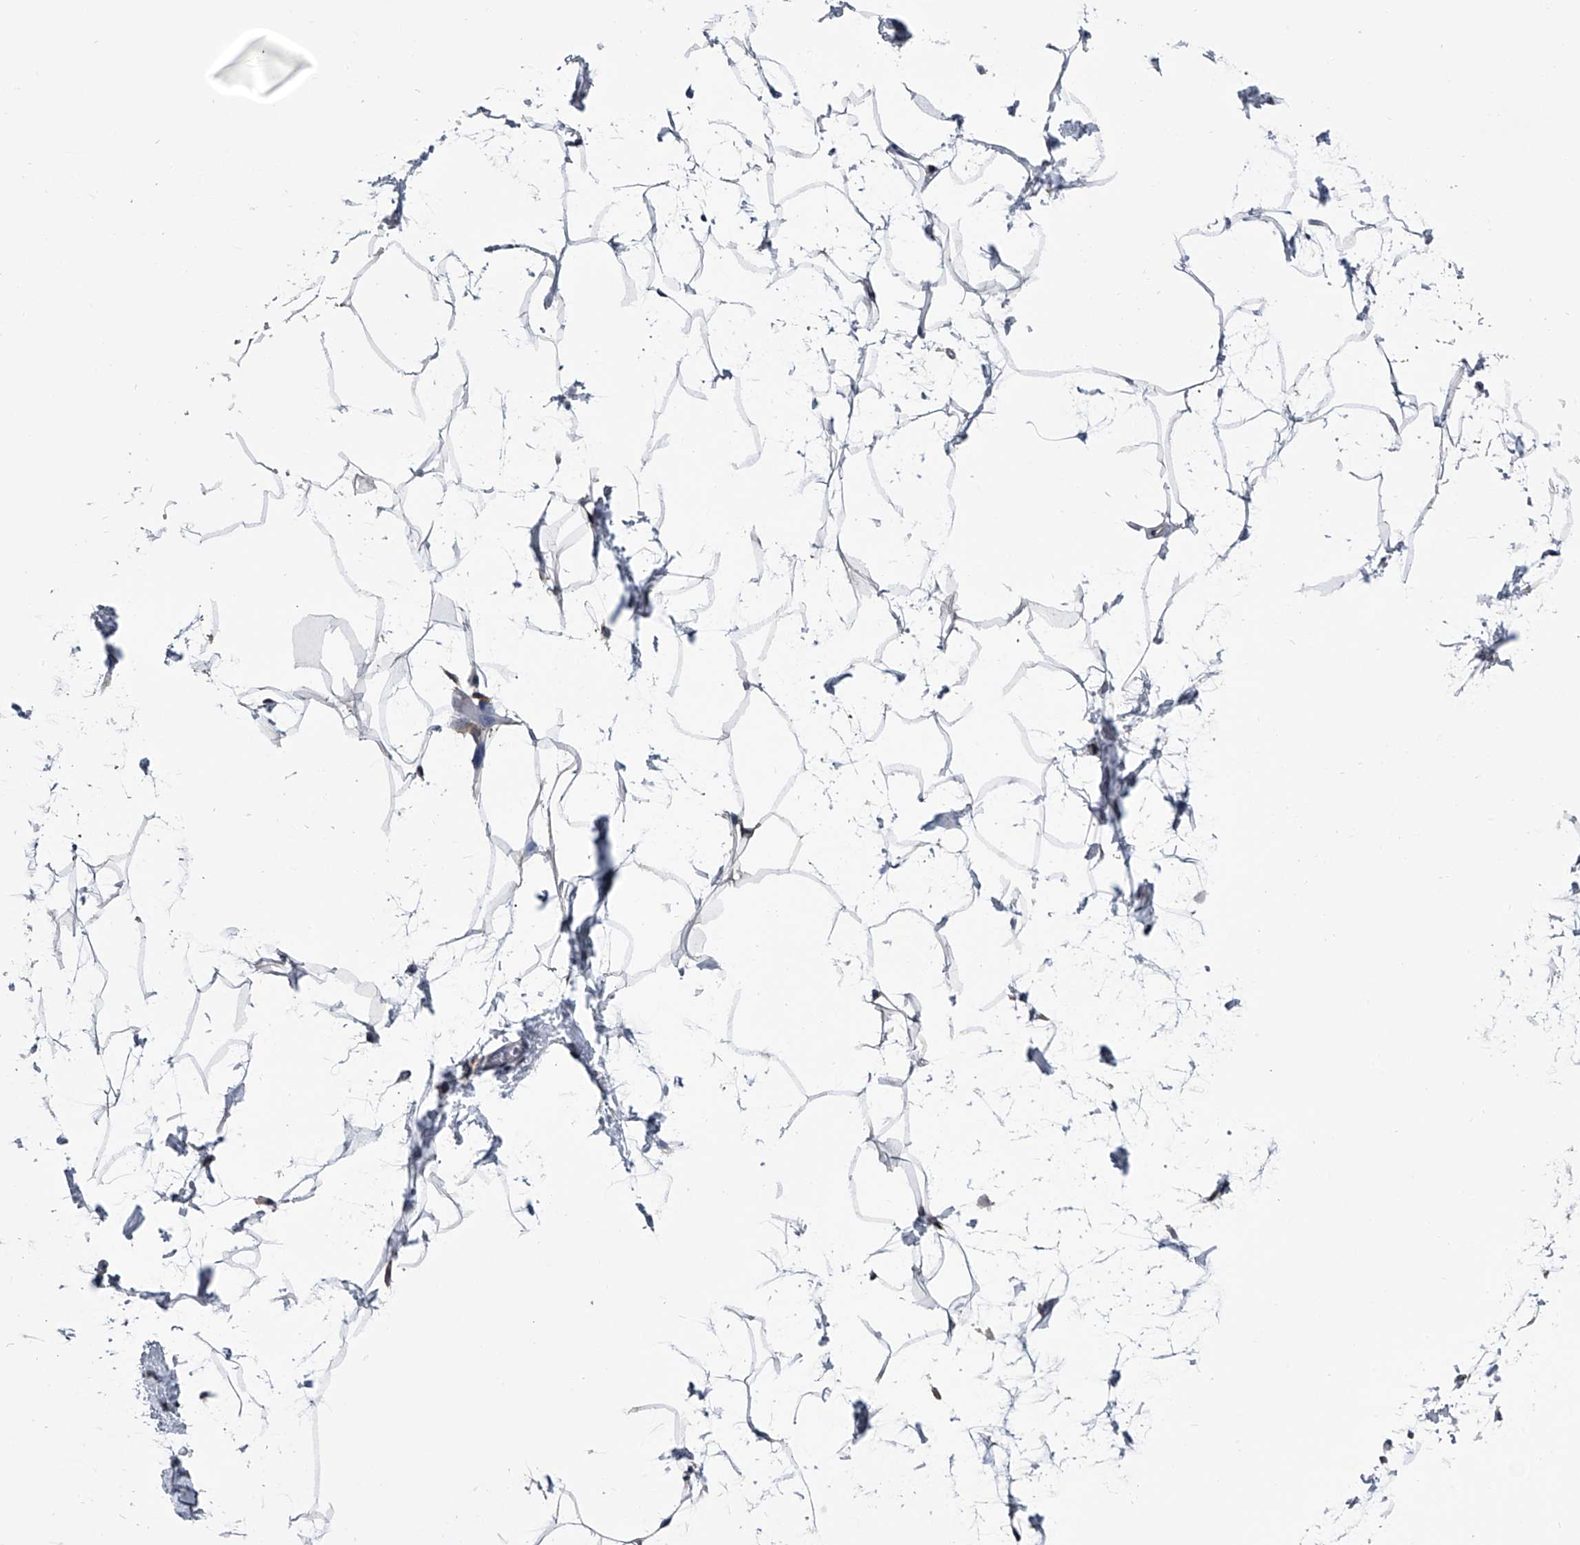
{"staining": {"intensity": "negative", "quantity": "none", "location": "none"}, "tissue": "breast", "cell_type": "Adipocytes", "image_type": "normal", "snomed": [{"axis": "morphology", "description": "Normal tissue, NOS"}, {"axis": "morphology", "description": "Lobular carcinoma"}, {"axis": "topography", "description": "Breast"}], "caption": "Micrograph shows no significant protein expression in adipocytes of benign breast.", "gene": "PPP2R5D", "patient": {"sex": "female", "age": 62}}